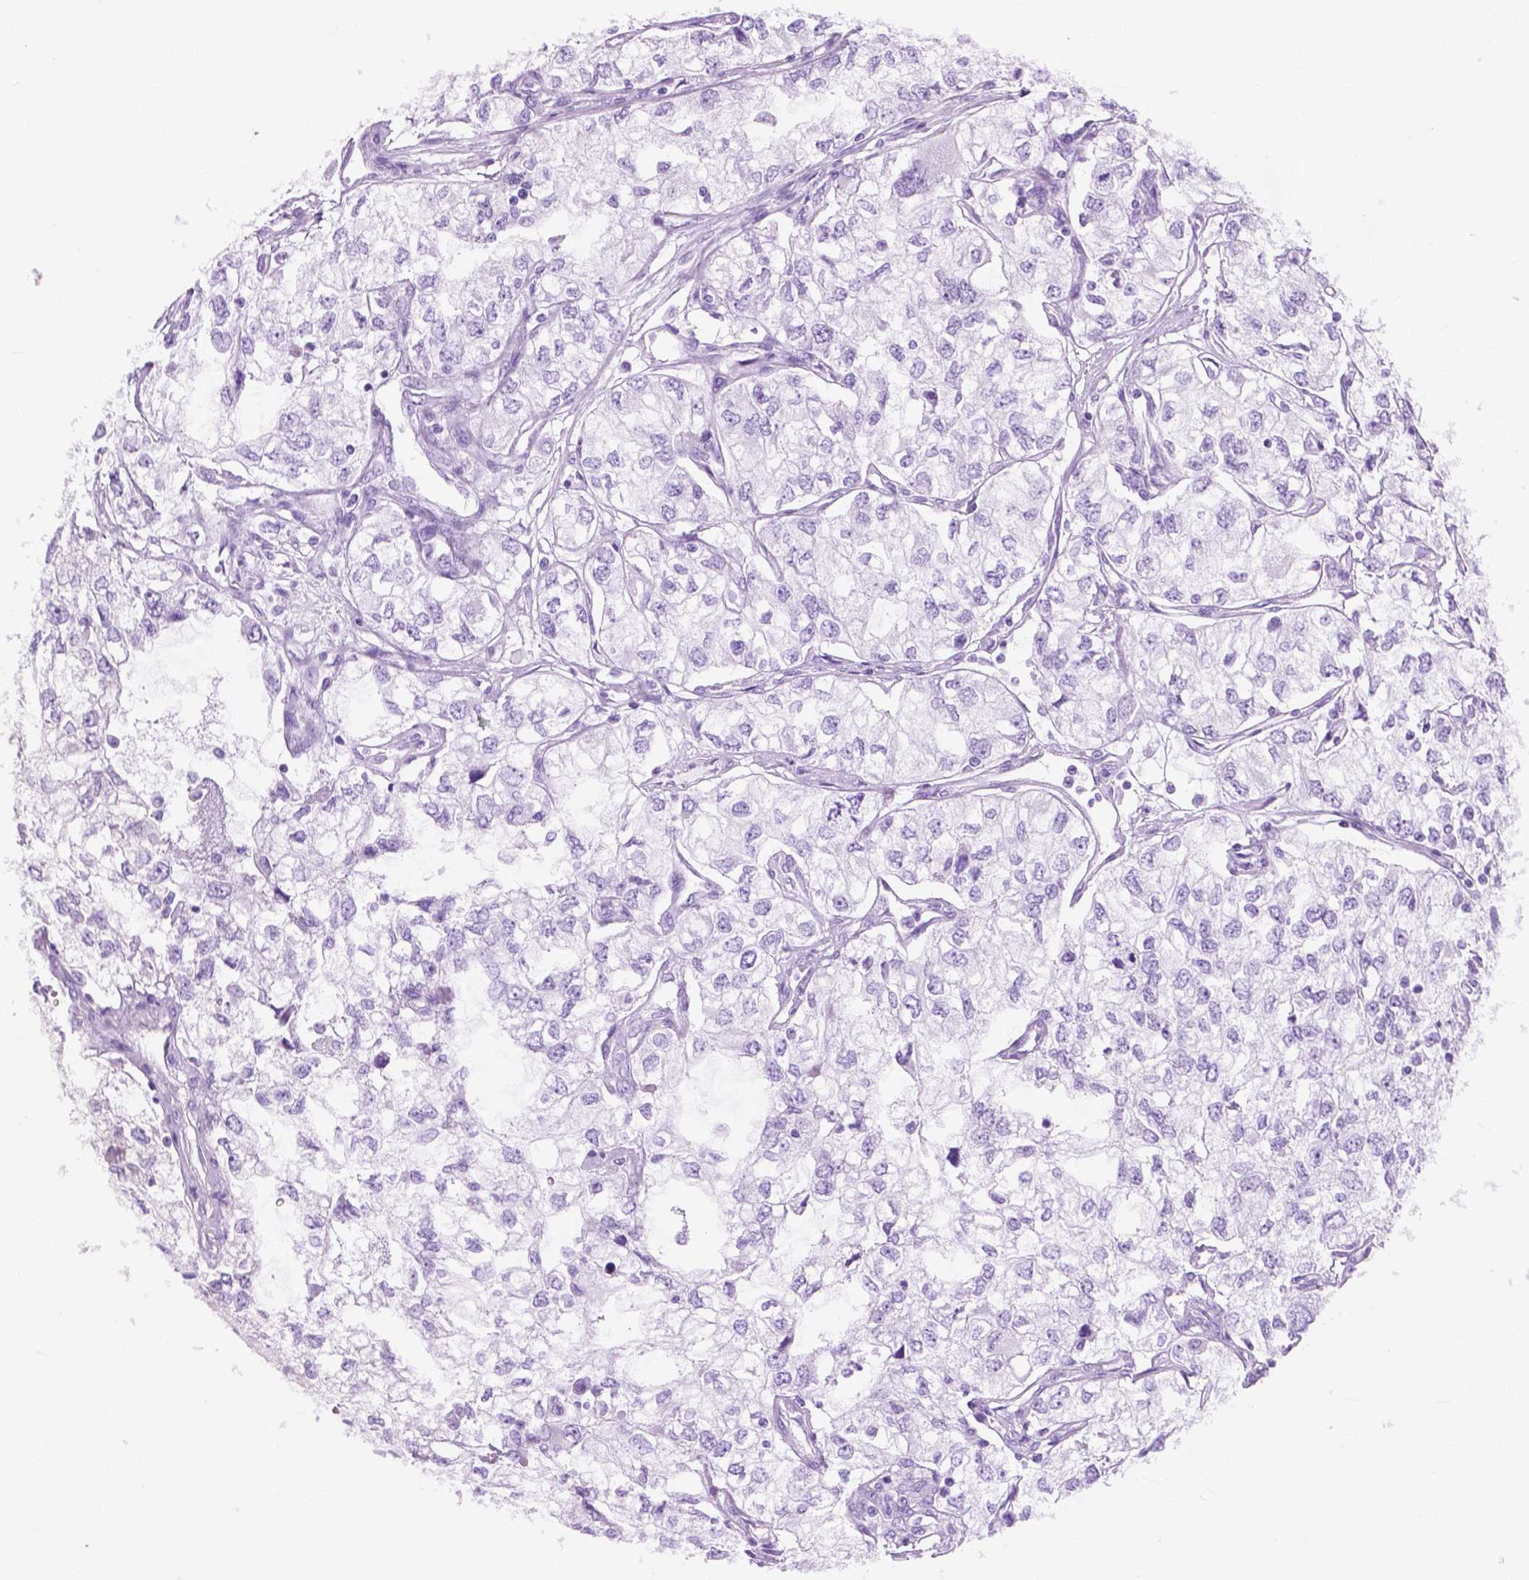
{"staining": {"intensity": "negative", "quantity": "none", "location": "none"}, "tissue": "renal cancer", "cell_type": "Tumor cells", "image_type": "cancer", "snomed": [{"axis": "morphology", "description": "Adenocarcinoma, NOS"}, {"axis": "topography", "description": "Kidney"}], "caption": "The micrograph exhibits no significant expression in tumor cells of renal cancer. (DAB immunohistochemistry, high magnification).", "gene": "MORN1", "patient": {"sex": "female", "age": 59}}